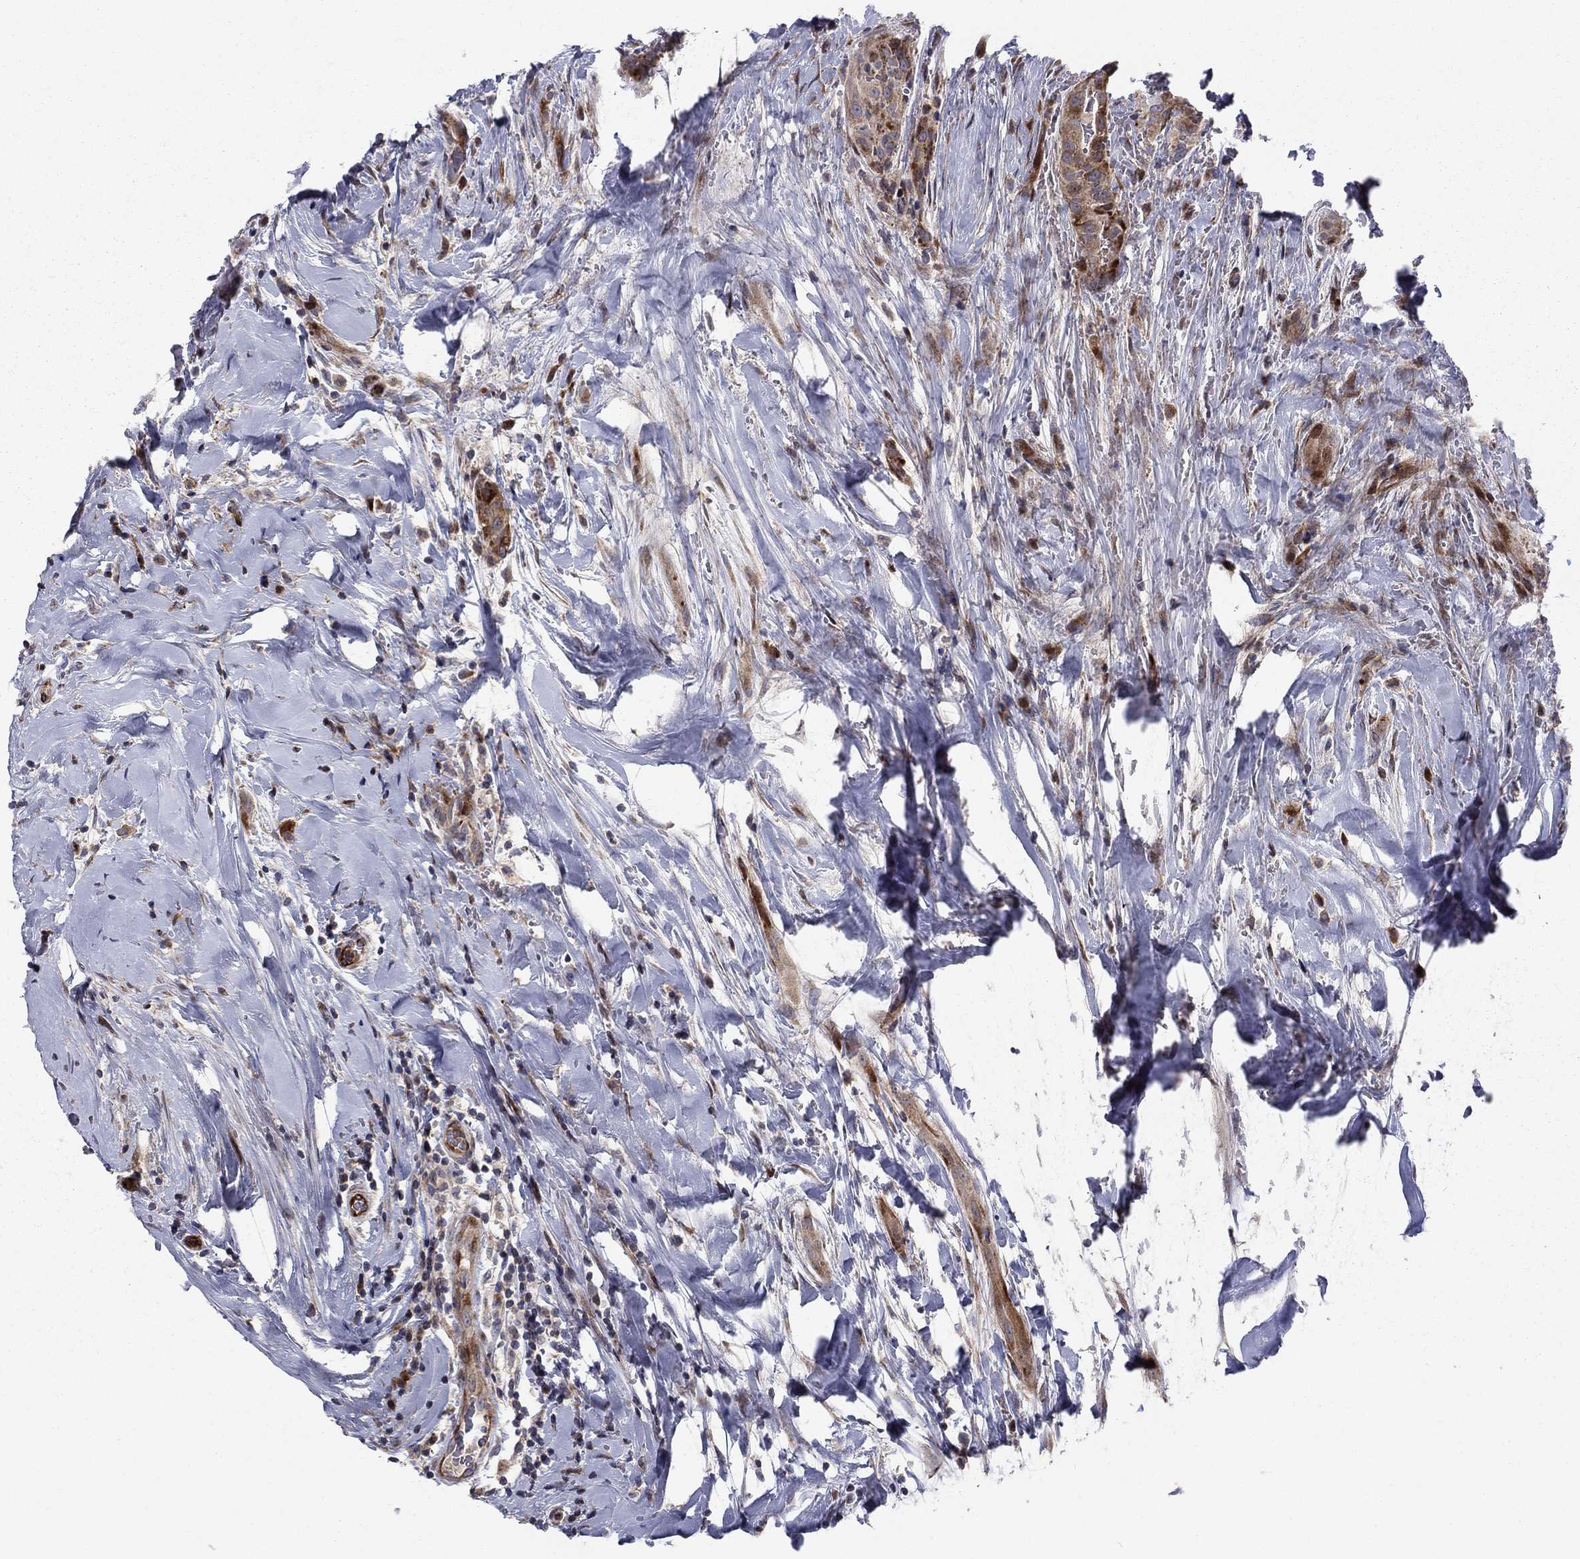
{"staining": {"intensity": "strong", "quantity": ">75%", "location": "cytoplasmic/membranous"}, "tissue": "thyroid cancer", "cell_type": "Tumor cells", "image_type": "cancer", "snomed": [{"axis": "morphology", "description": "Papillary adenocarcinoma, NOS"}, {"axis": "topography", "description": "Thyroid gland"}], "caption": "Strong cytoplasmic/membranous positivity for a protein is appreciated in approximately >75% of tumor cells of thyroid papillary adenocarcinoma using immunohistochemistry (IHC).", "gene": "MIOS", "patient": {"sex": "male", "age": 61}}